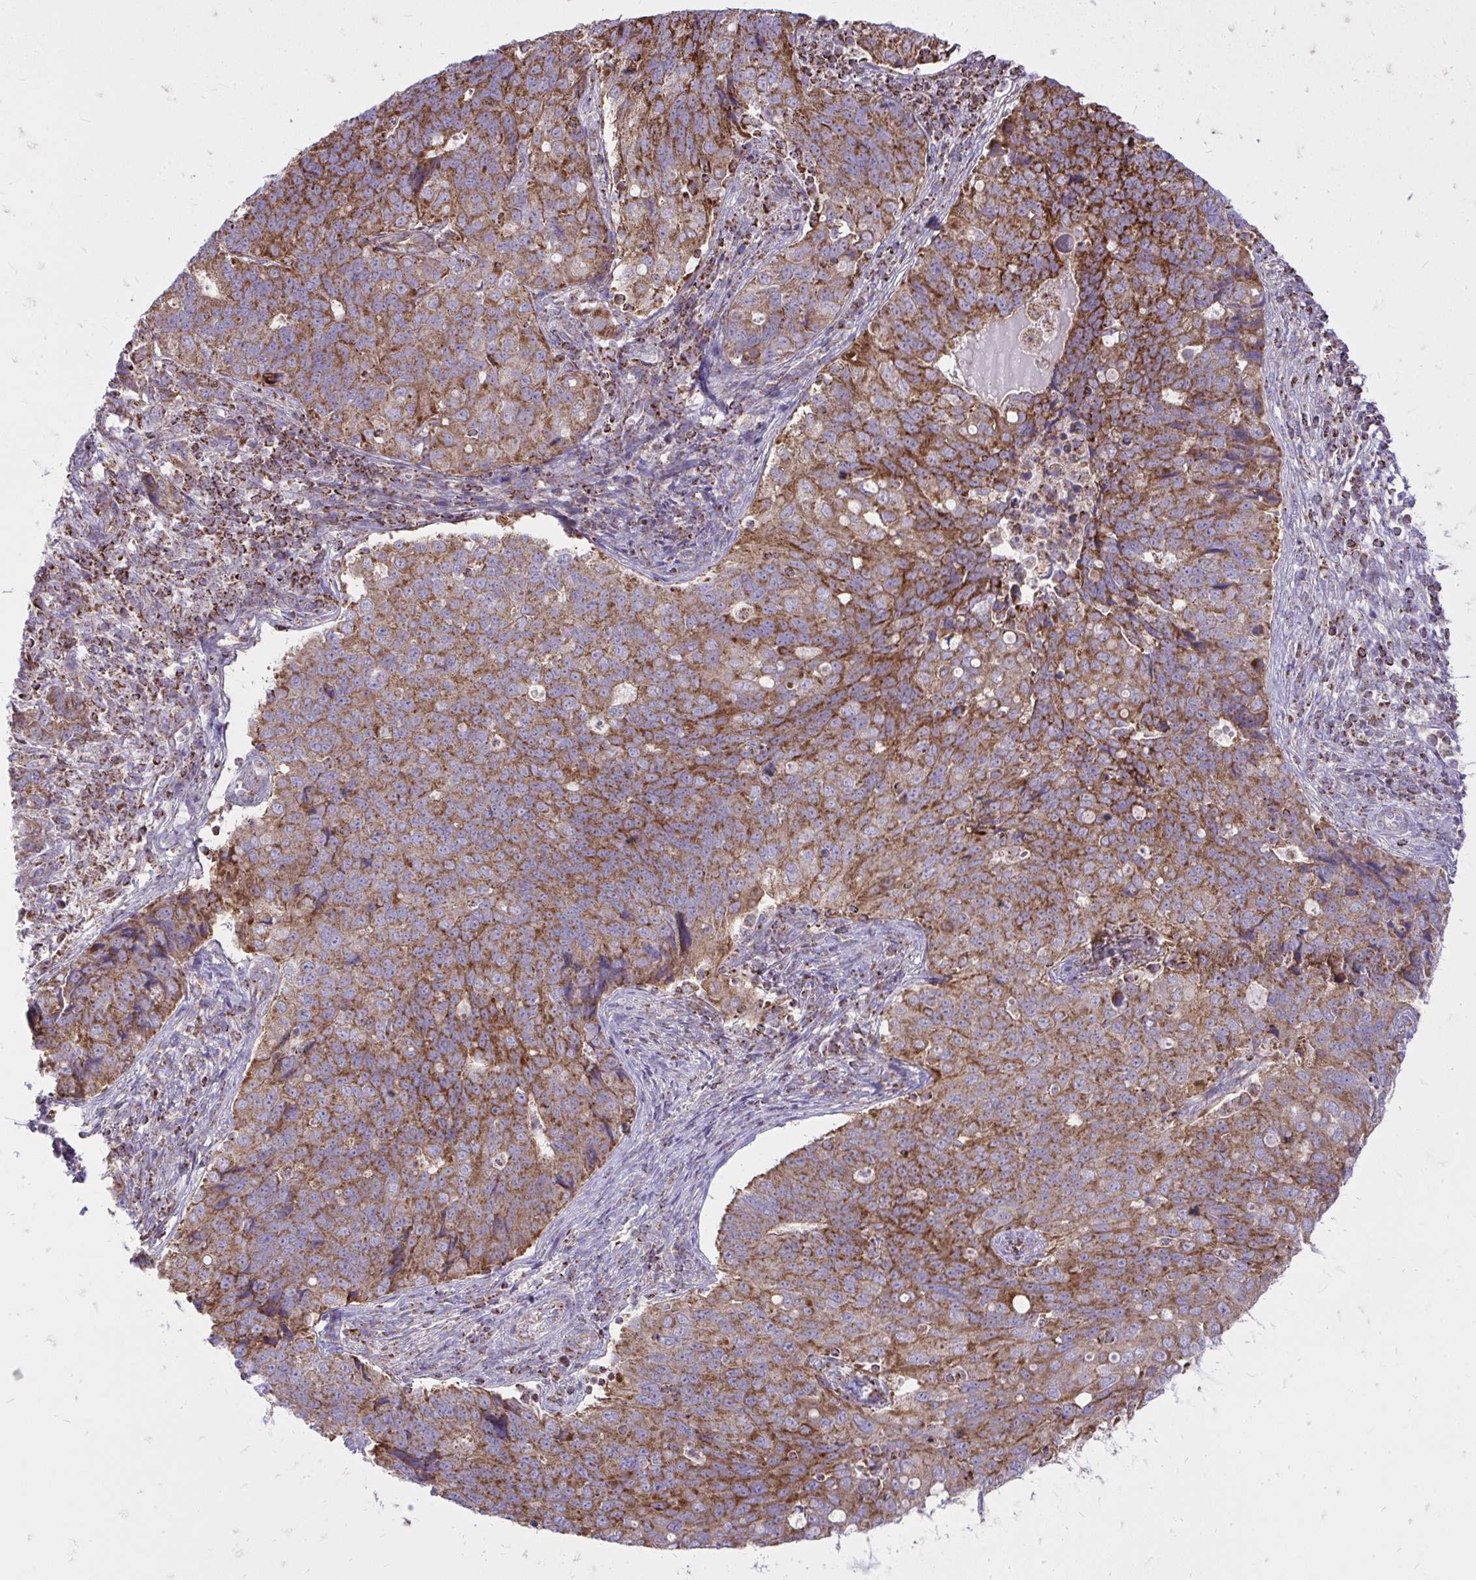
{"staining": {"intensity": "moderate", "quantity": ">75%", "location": "cytoplasmic/membranous"}, "tissue": "endometrial cancer", "cell_type": "Tumor cells", "image_type": "cancer", "snomed": [{"axis": "morphology", "description": "Adenocarcinoma, NOS"}, {"axis": "topography", "description": "Endometrium"}], "caption": "Human endometrial cancer (adenocarcinoma) stained with a brown dye exhibits moderate cytoplasmic/membranous positive staining in about >75% of tumor cells.", "gene": "SPTBN2", "patient": {"sex": "female", "age": 43}}